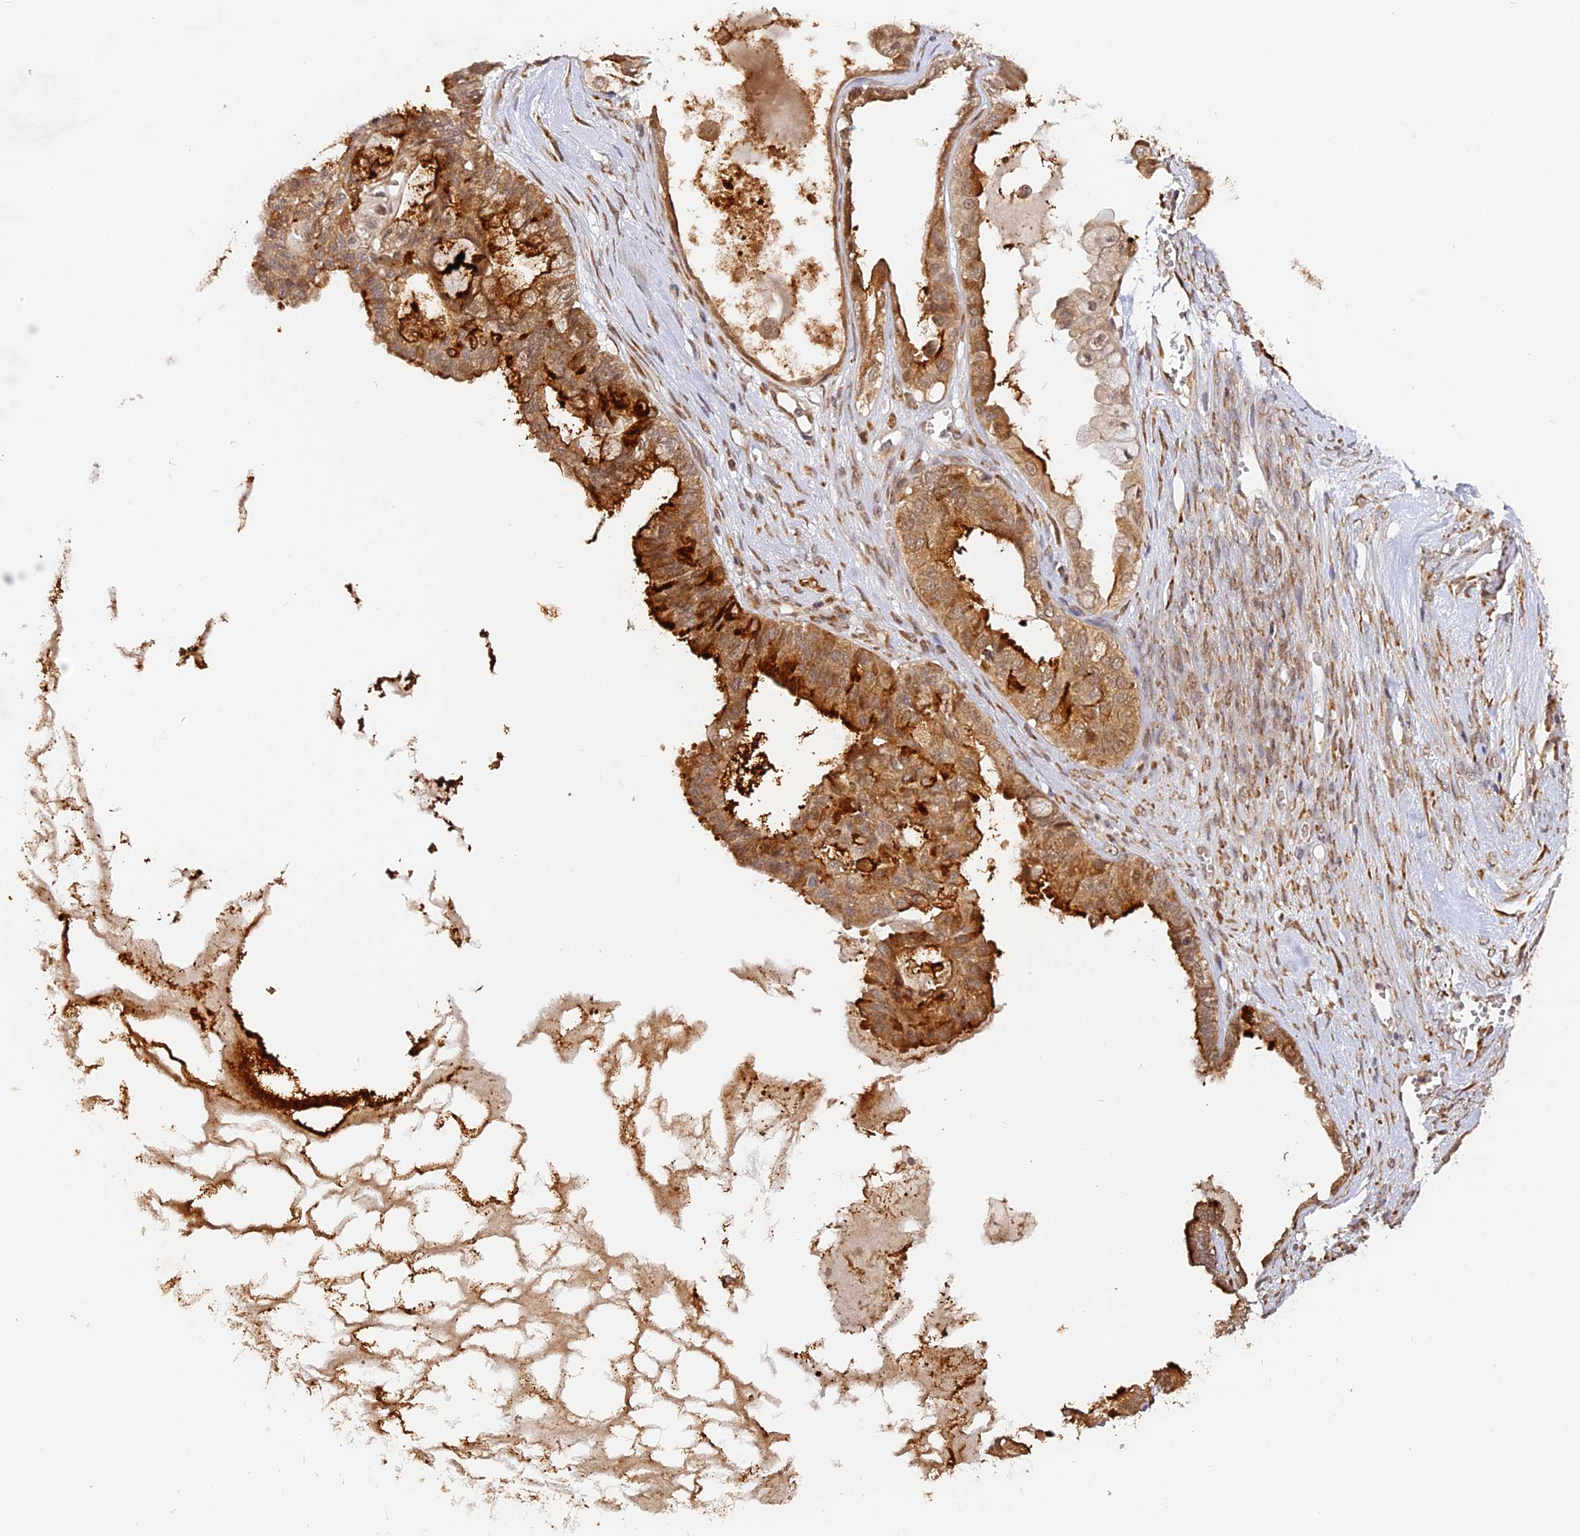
{"staining": {"intensity": "moderate", "quantity": ">75%", "location": "cytoplasmic/membranous"}, "tissue": "ovarian cancer", "cell_type": "Tumor cells", "image_type": "cancer", "snomed": [{"axis": "morphology", "description": "Carcinoma, NOS"}, {"axis": "morphology", "description": "Carcinoma, endometroid"}, {"axis": "topography", "description": "Ovary"}], "caption": "This histopathology image demonstrates immunohistochemistry (IHC) staining of human ovarian cancer, with medium moderate cytoplasmic/membranous positivity in approximately >75% of tumor cells.", "gene": "IMPACT", "patient": {"sex": "female", "age": 50}}